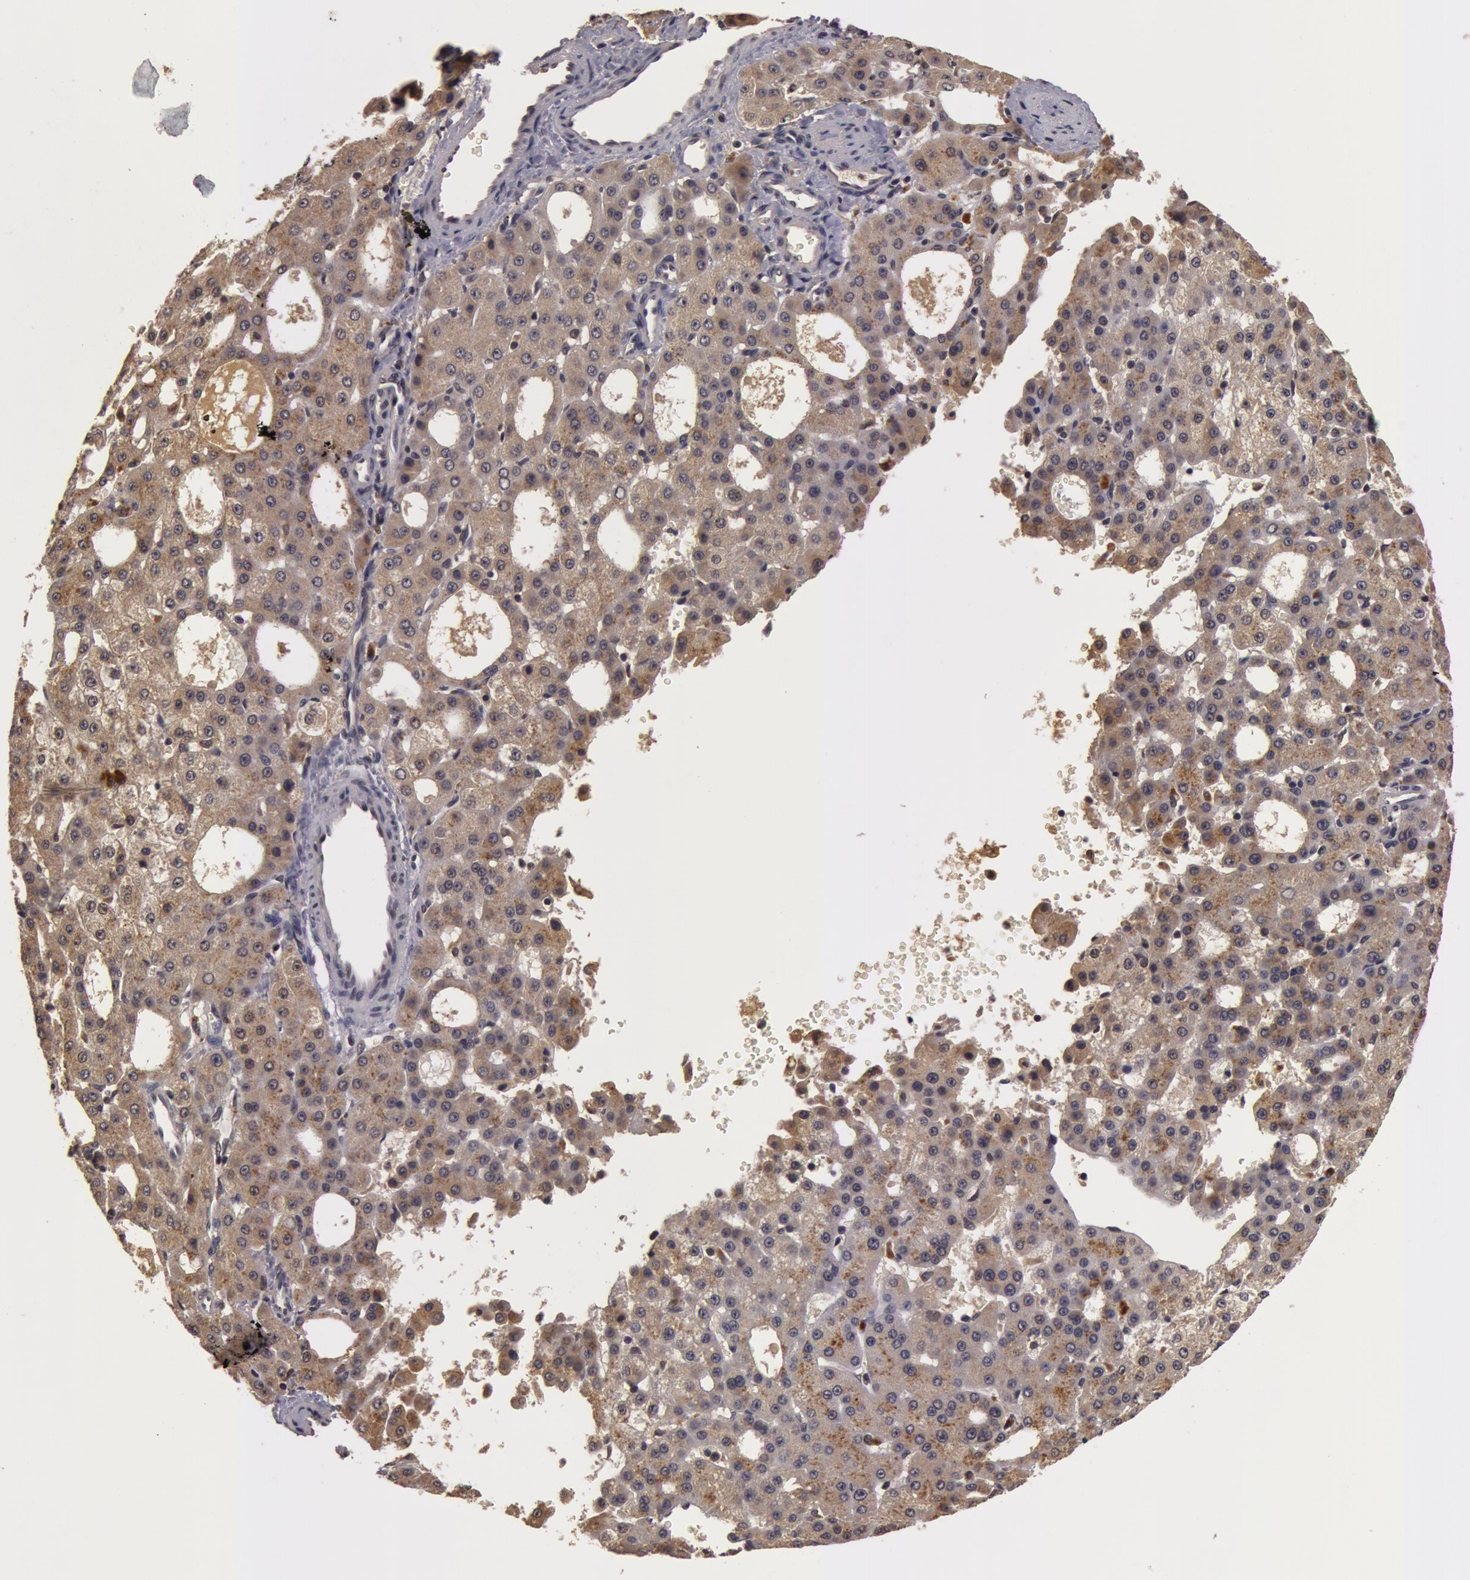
{"staining": {"intensity": "moderate", "quantity": ">75%", "location": "cytoplasmic/membranous"}, "tissue": "liver cancer", "cell_type": "Tumor cells", "image_type": "cancer", "snomed": [{"axis": "morphology", "description": "Carcinoma, Hepatocellular, NOS"}, {"axis": "topography", "description": "Liver"}], "caption": "Protein analysis of liver cancer tissue displays moderate cytoplasmic/membranous staining in approximately >75% of tumor cells. The protein is stained brown, and the nuclei are stained in blue (DAB IHC with brightfield microscopy, high magnification).", "gene": "BCHE", "patient": {"sex": "male", "age": 47}}